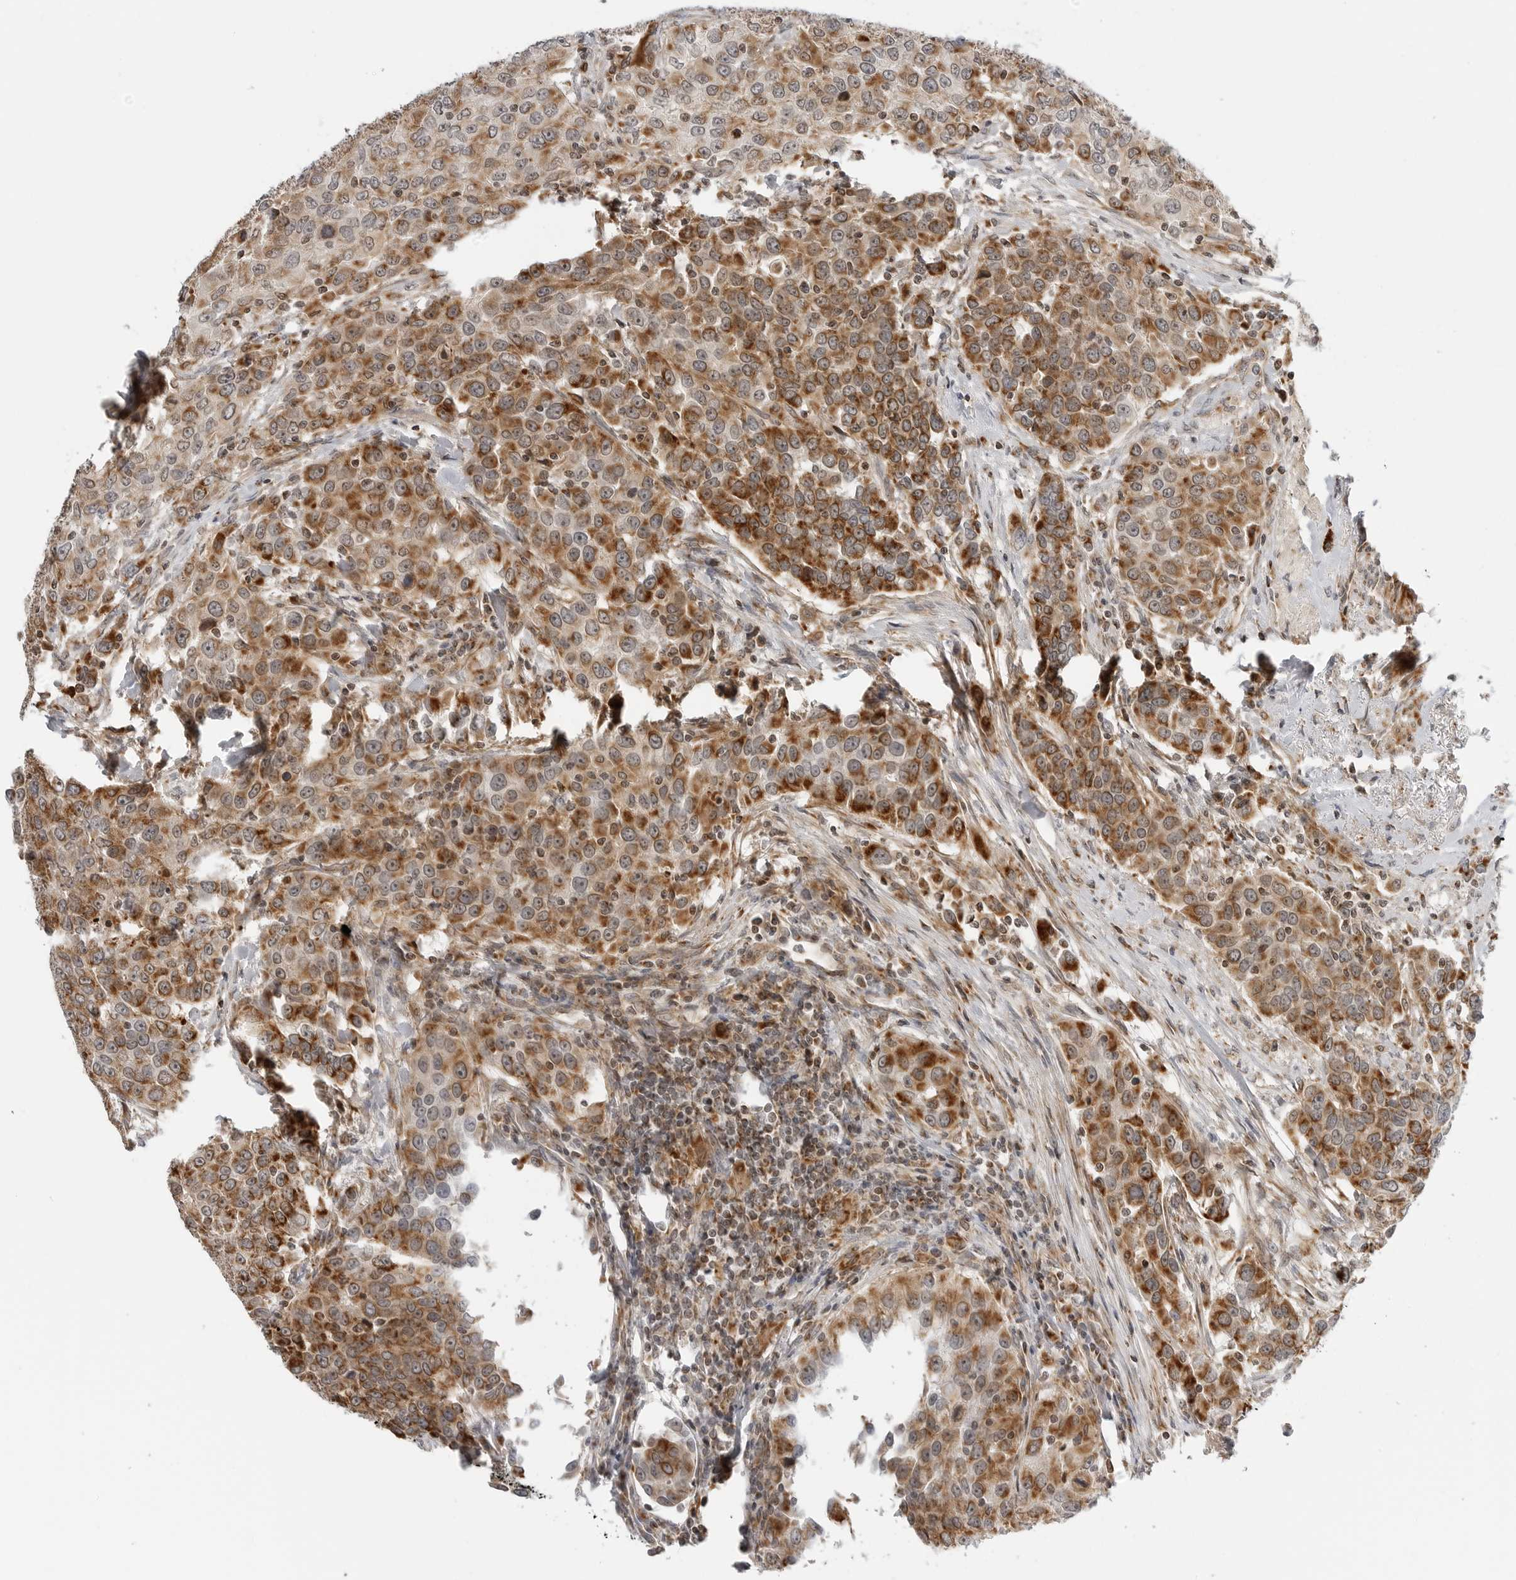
{"staining": {"intensity": "moderate", "quantity": ">75%", "location": "cytoplasmic/membranous"}, "tissue": "urothelial cancer", "cell_type": "Tumor cells", "image_type": "cancer", "snomed": [{"axis": "morphology", "description": "Urothelial carcinoma, High grade"}, {"axis": "topography", "description": "Urinary bladder"}], "caption": "Moderate cytoplasmic/membranous staining for a protein is appreciated in approximately >75% of tumor cells of high-grade urothelial carcinoma using immunohistochemistry (IHC).", "gene": "PEX2", "patient": {"sex": "female", "age": 80}}